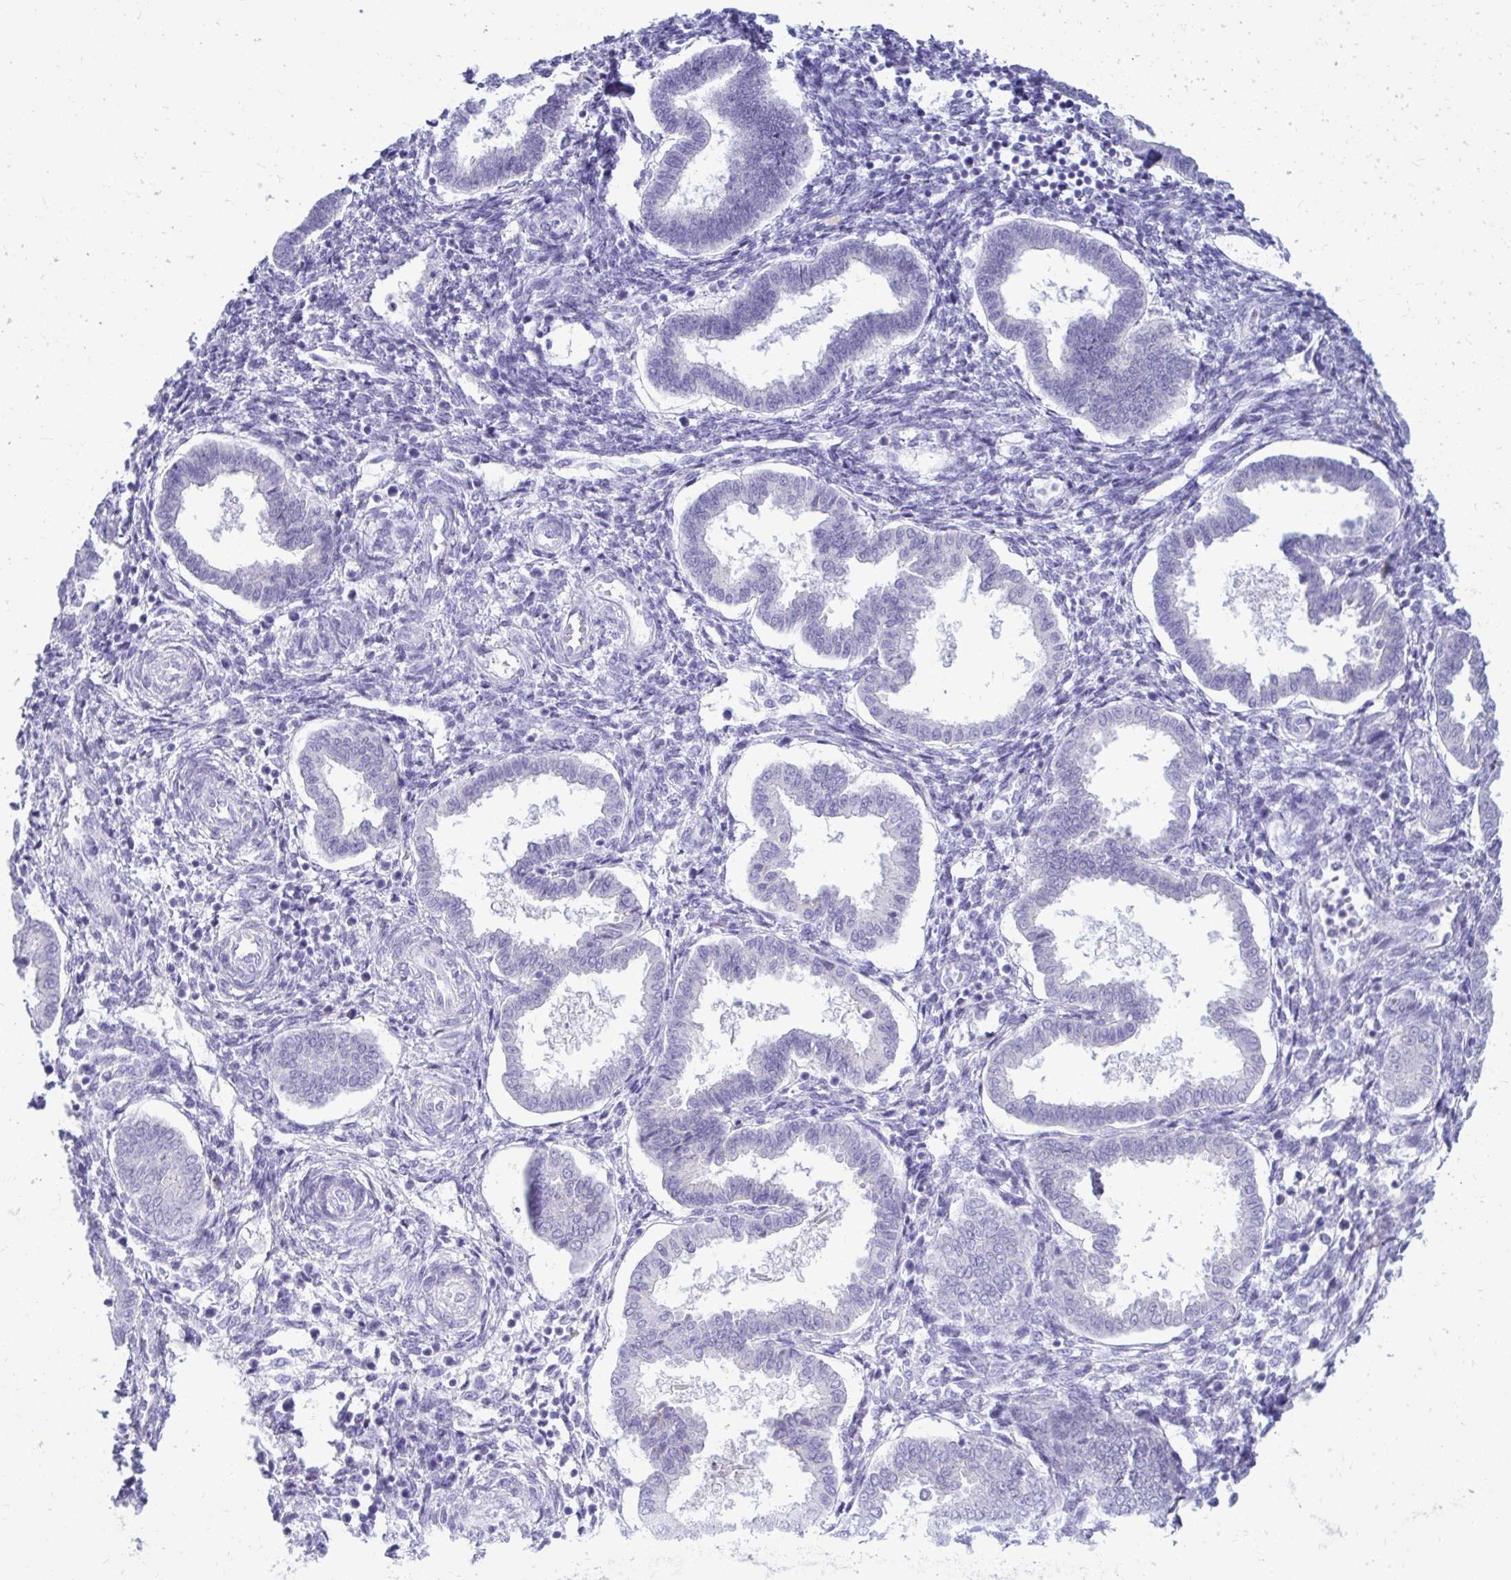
{"staining": {"intensity": "negative", "quantity": "none", "location": "none"}, "tissue": "endometrium", "cell_type": "Cells in endometrial stroma", "image_type": "normal", "snomed": [{"axis": "morphology", "description": "Normal tissue, NOS"}, {"axis": "topography", "description": "Endometrium"}], "caption": "An immunohistochemistry histopathology image of unremarkable endometrium is shown. There is no staining in cells in endometrial stroma of endometrium.", "gene": "NANOGNB", "patient": {"sex": "female", "age": 24}}